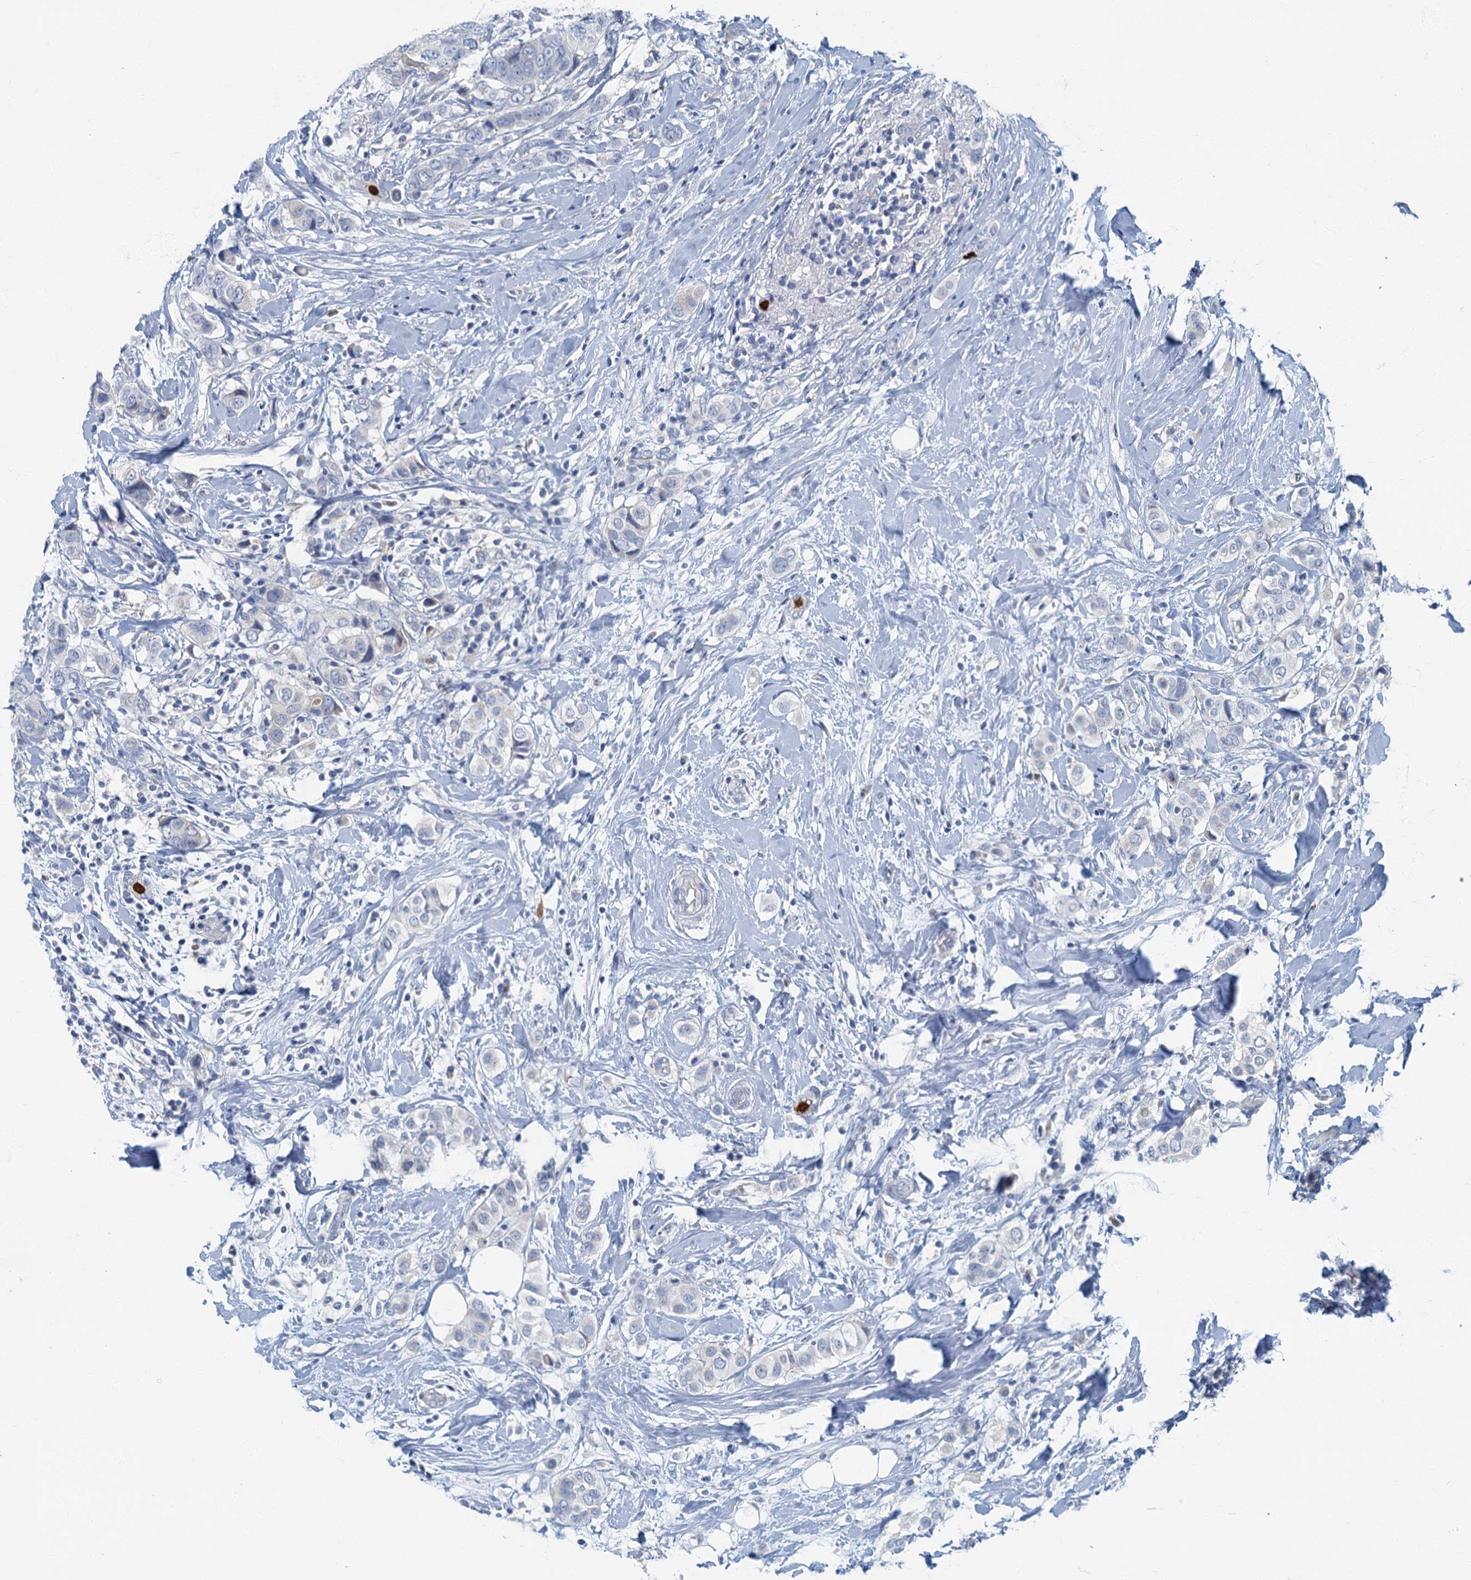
{"staining": {"intensity": "negative", "quantity": "none", "location": "none"}, "tissue": "breast cancer", "cell_type": "Tumor cells", "image_type": "cancer", "snomed": [{"axis": "morphology", "description": "Lobular carcinoma"}, {"axis": "topography", "description": "Breast"}], "caption": "This is an immunohistochemistry (IHC) photomicrograph of human breast lobular carcinoma. There is no positivity in tumor cells.", "gene": "ANKDD1A", "patient": {"sex": "female", "age": 51}}